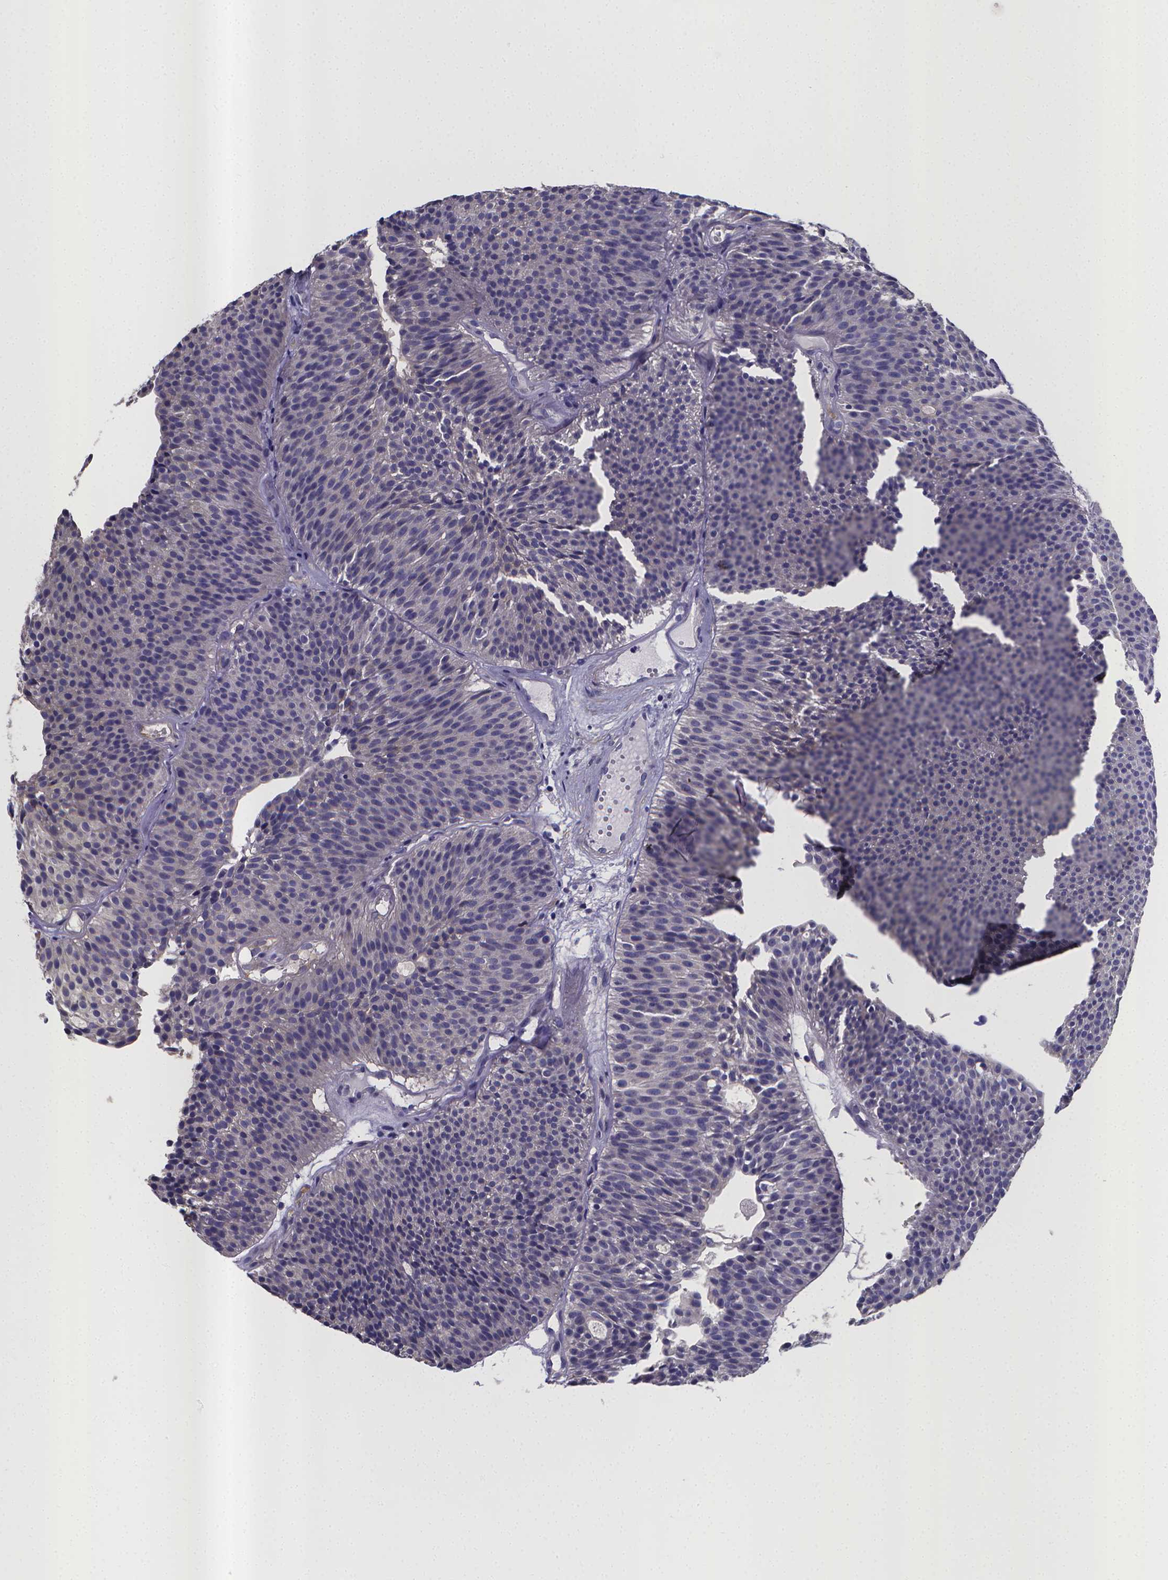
{"staining": {"intensity": "negative", "quantity": "none", "location": "none"}, "tissue": "urothelial cancer", "cell_type": "Tumor cells", "image_type": "cancer", "snomed": [{"axis": "morphology", "description": "Urothelial carcinoma, Low grade"}, {"axis": "topography", "description": "Urinary bladder"}], "caption": "The histopathology image shows no staining of tumor cells in urothelial cancer.", "gene": "RERG", "patient": {"sex": "male", "age": 63}}